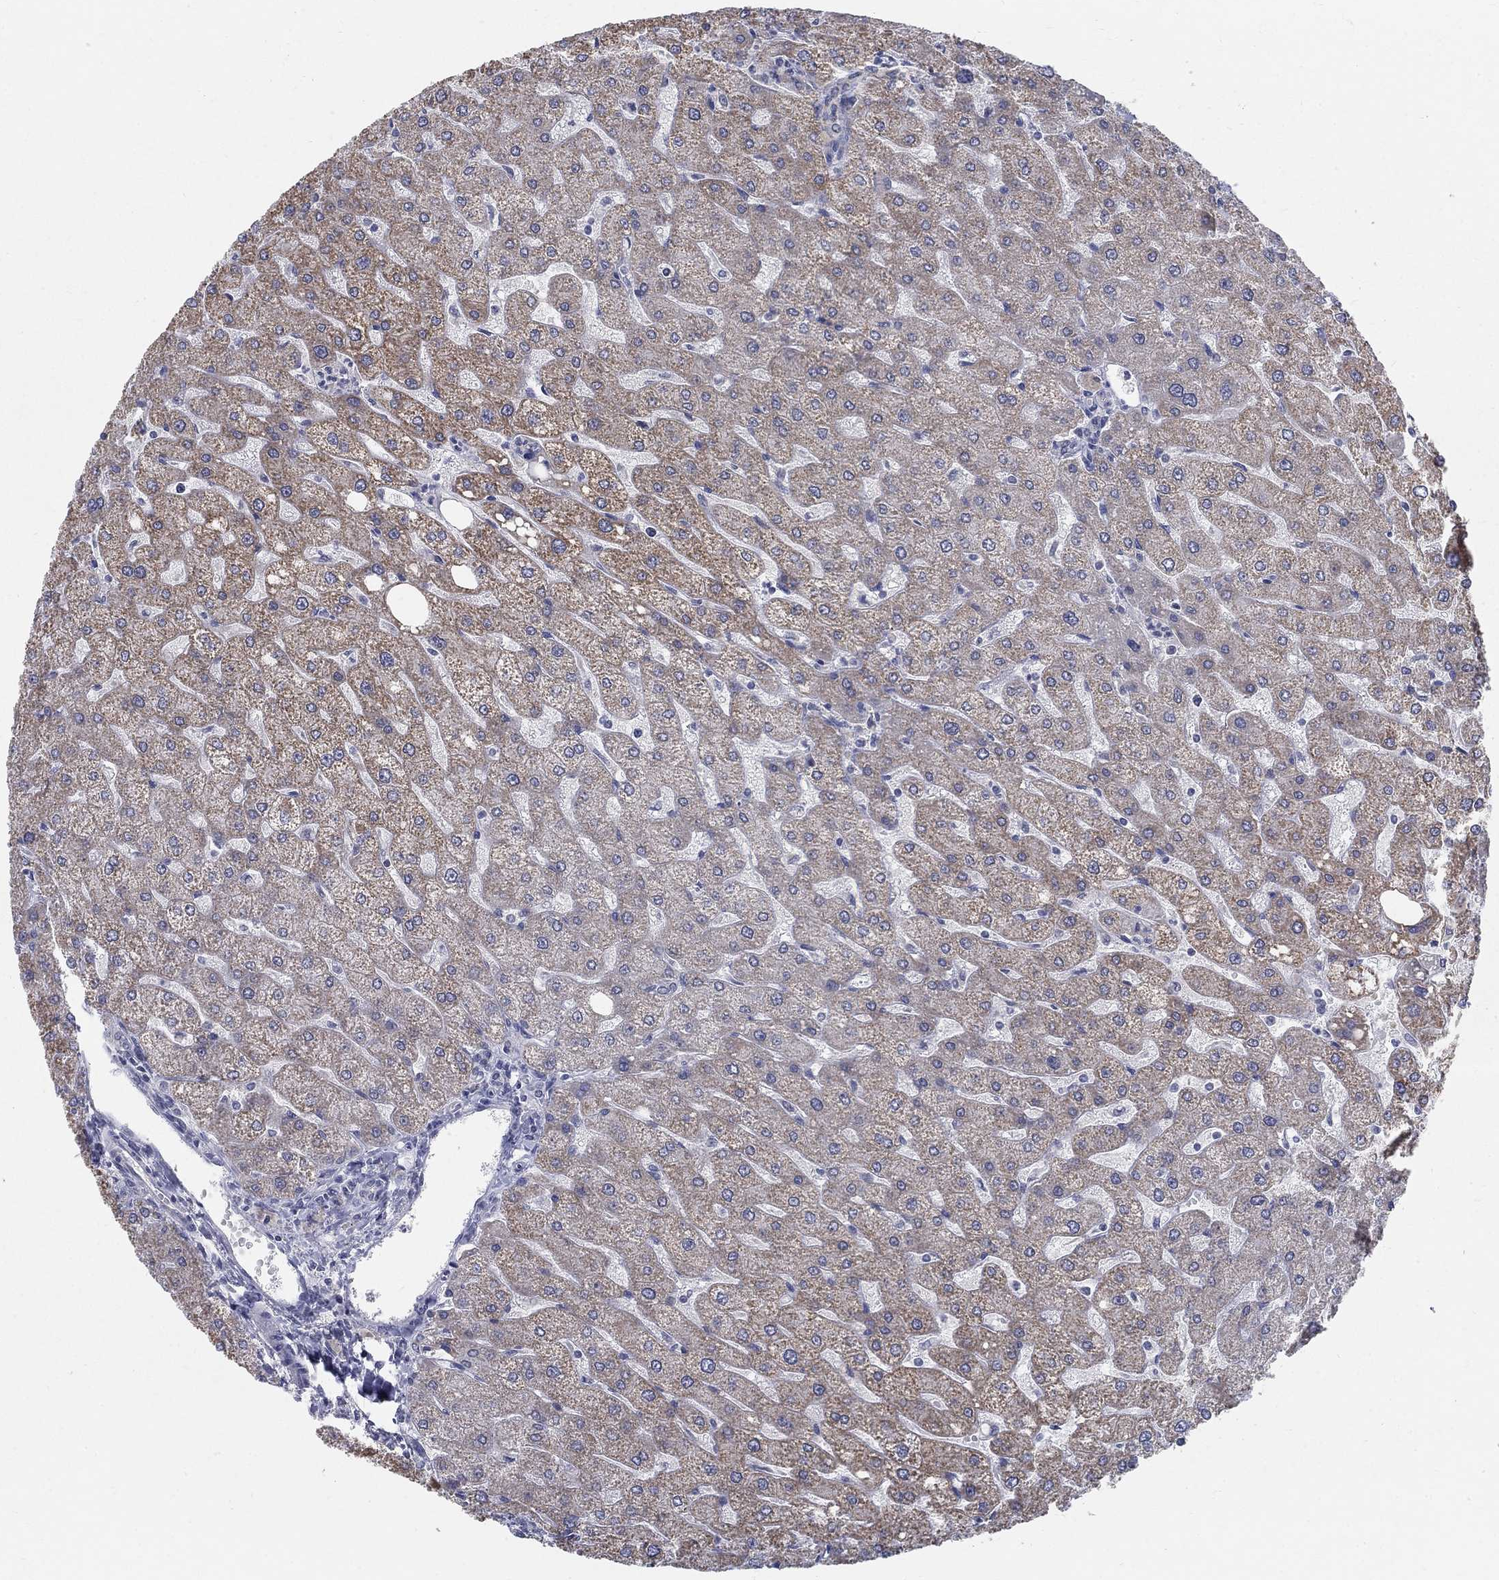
{"staining": {"intensity": "negative", "quantity": "none", "location": "none"}, "tissue": "liver", "cell_type": "Cholangiocytes", "image_type": "normal", "snomed": [{"axis": "morphology", "description": "Normal tissue, NOS"}, {"axis": "topography", "description": "Liver"}], "caption": "This is a image of IHC staining of benign liver, which shows no expression in cholangiocytes.", "gene": "GCFC2", "patient": {"sex": "male", "age": 67}}